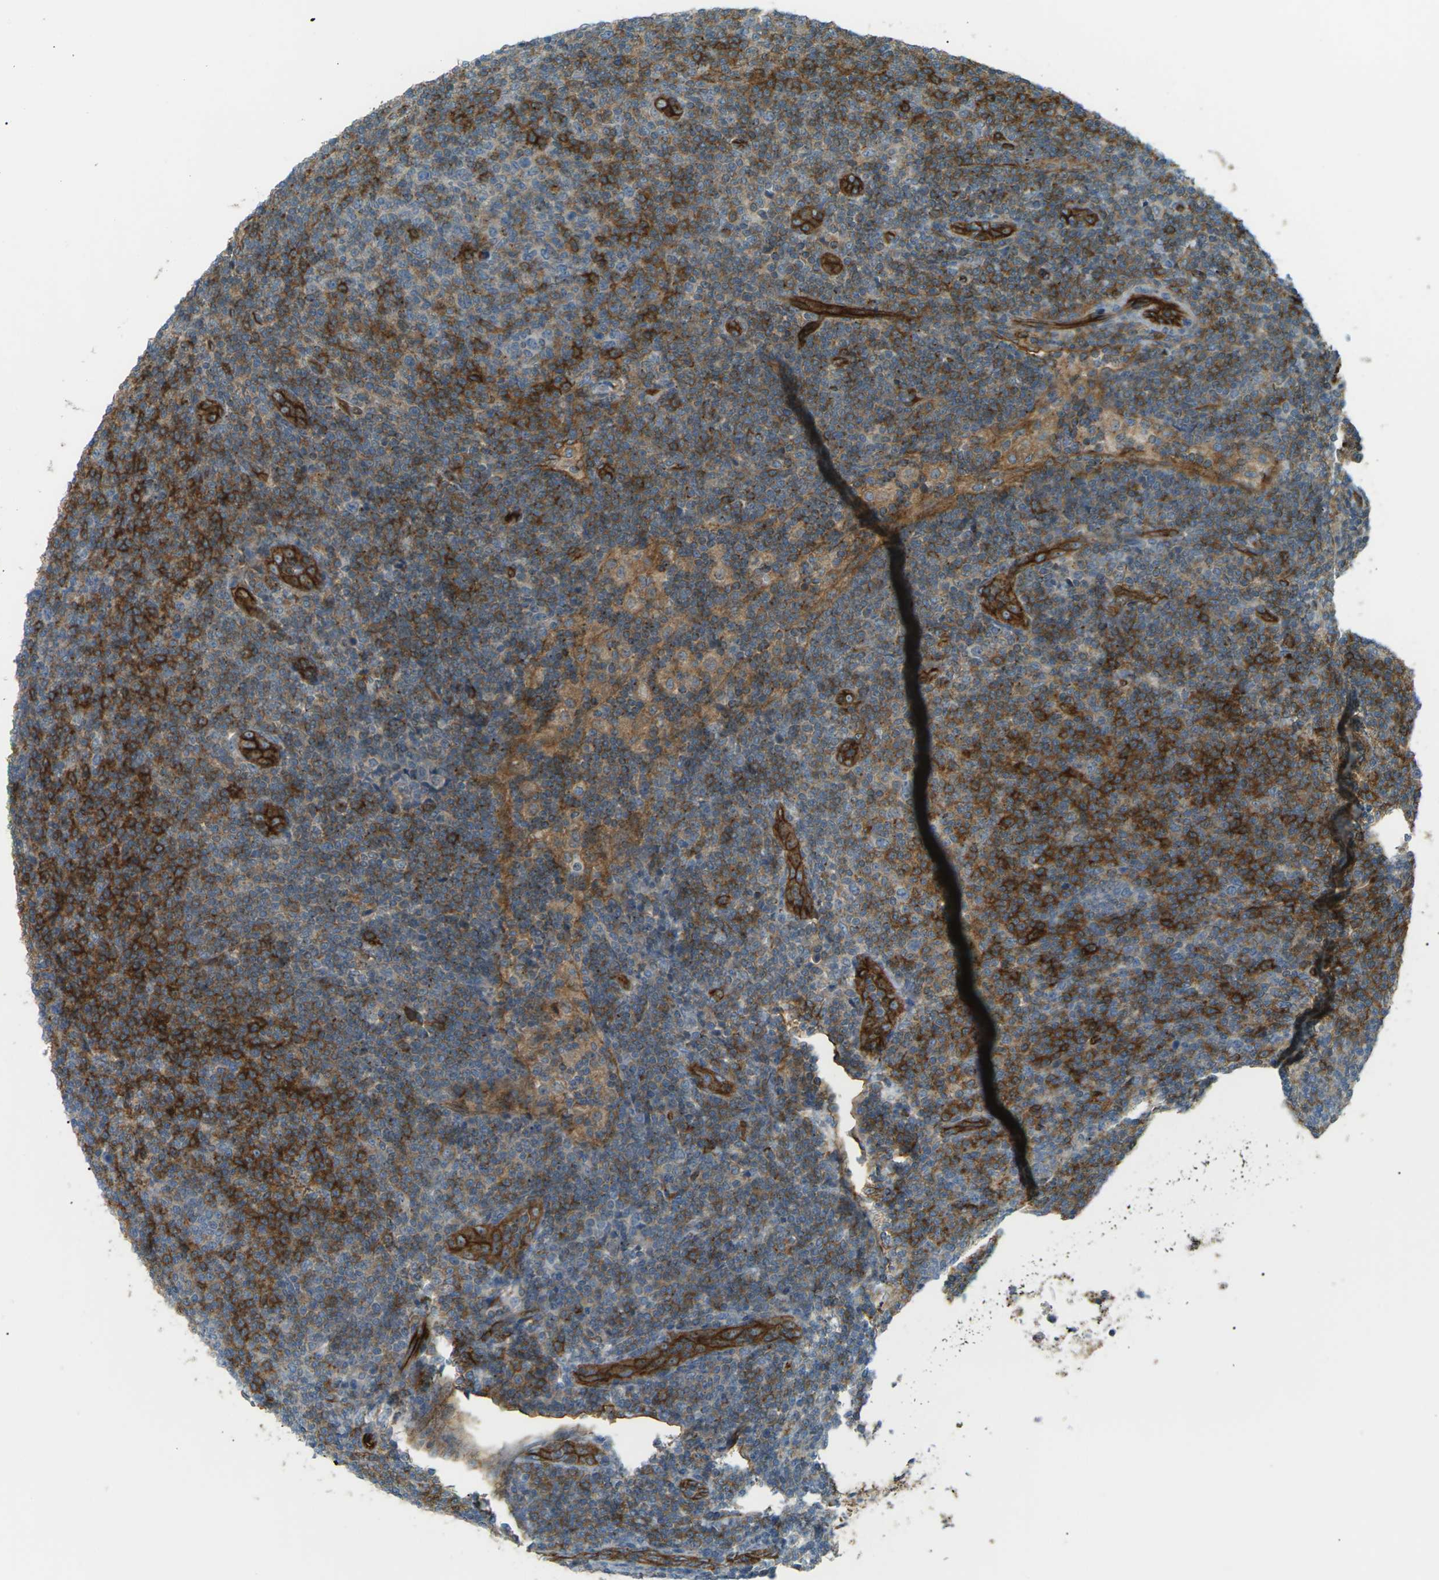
{"staining": {"intensity": "strong", "quantity": "<25%", "location": "cytoplasmic/membranous"}, "tissue": "lymphoma", "cell_type": "Tumor cells", "image_type": "cancer", "snomed": [{"axis": "morphology", "description": "Malignant lymphoma, non-Hodgkin's type, Low grade"}, {"axis": "topography", "description": "Lymph node"}], "caption": "IHC histopathology image of lymphoma stained for a protein (brown), which exhibits medium levels of strong cytoplasmic/membranous positivity in approximately <25% of tumor cells.", "gene": "S1PR1", "patient": {"sex": "male", "age": 66}}